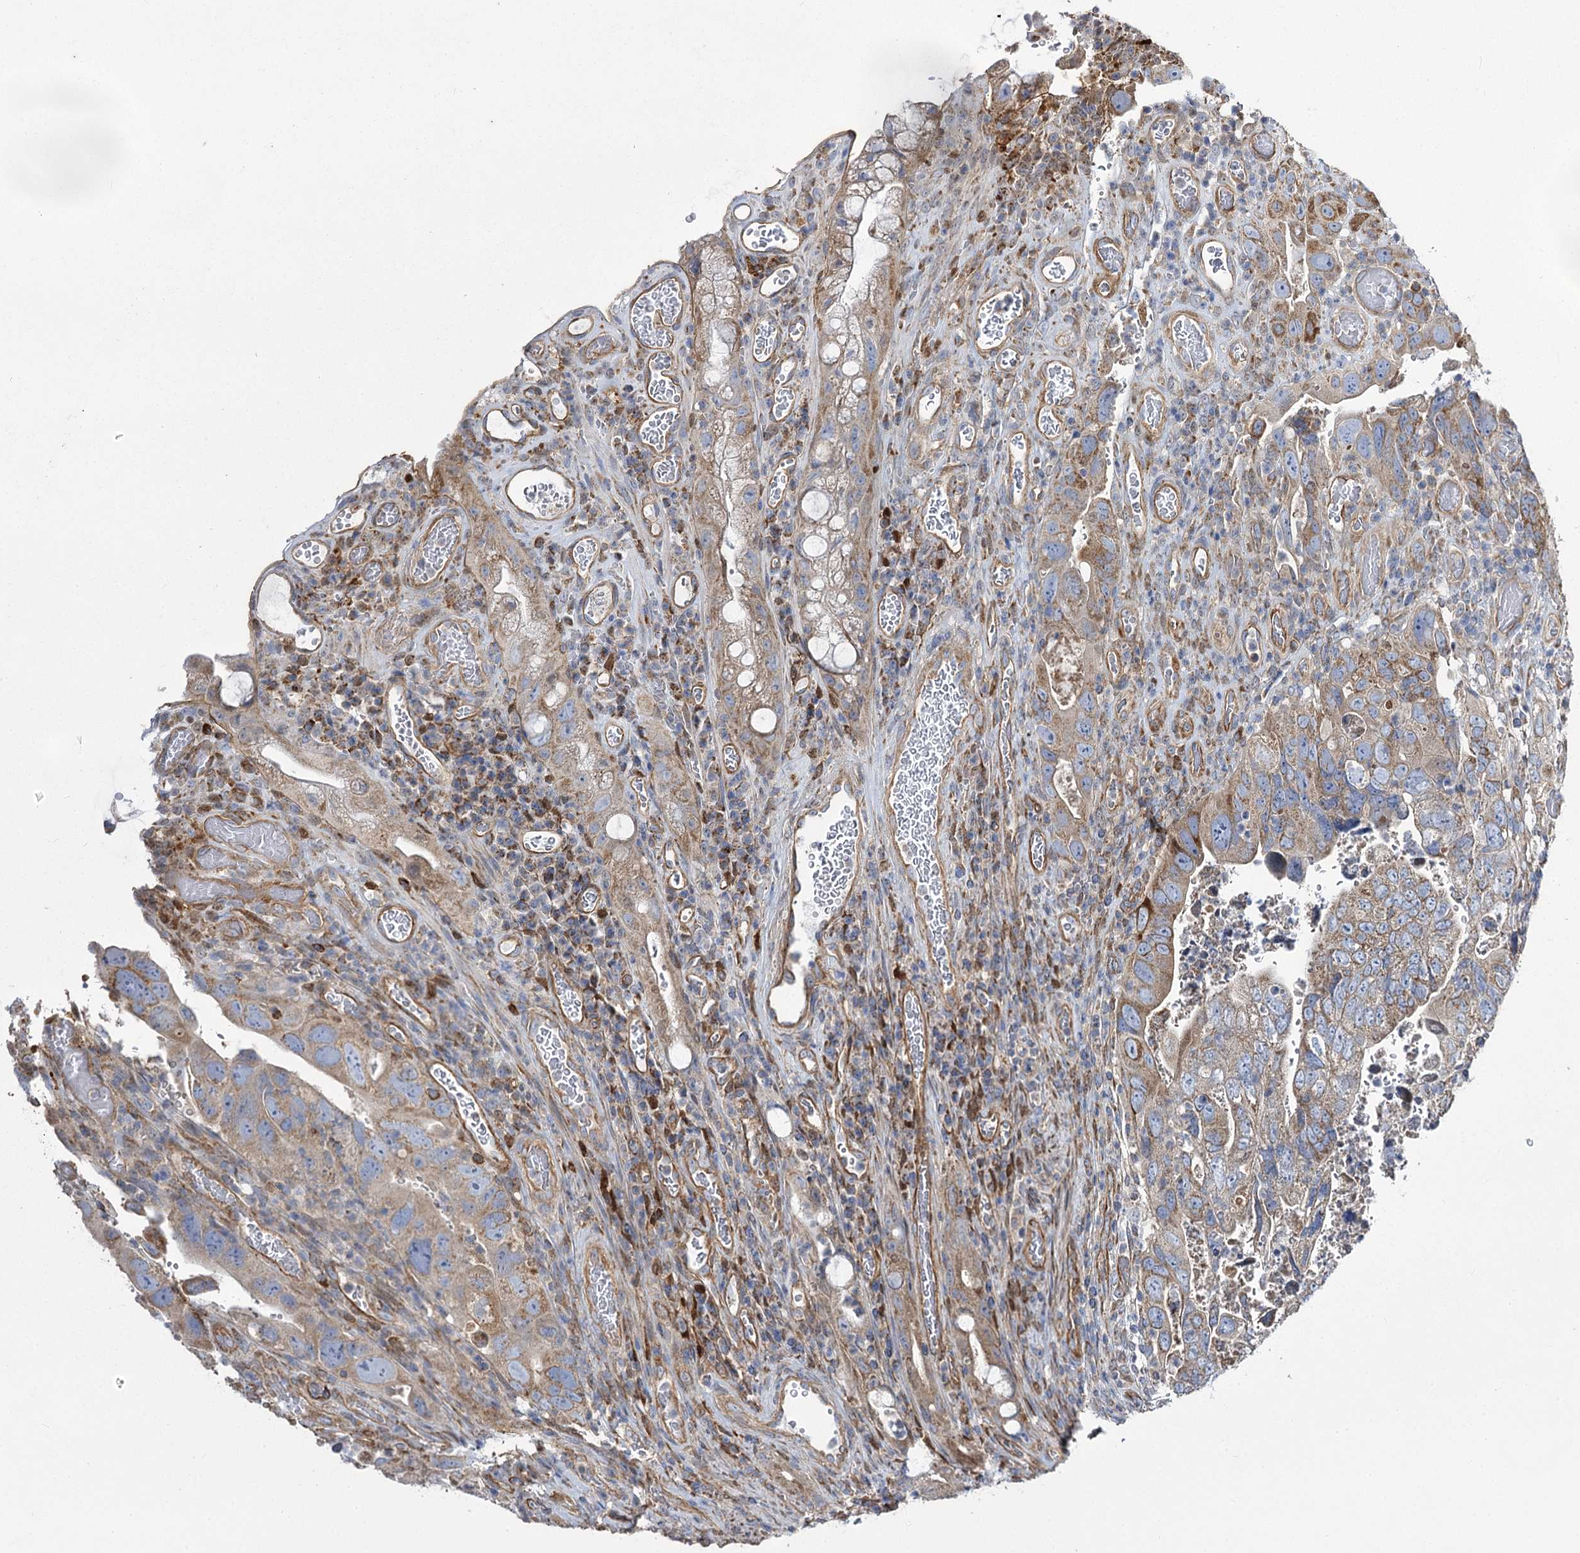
{"staining": {"intensity": "moderate", "quantity": ">75%", "location": "cytoplasmic/membranous"}, "tissue": "colorectal cancer", "cell_type": "Tumor cells", "image_type": "cancer", "snomed": [{"axis": "morphology", "description": "Adenocarcinoma, NOS"}, {"axis": "topography", "description": "Rectum"}], "caption": "Immunohistochemical staining of adenocarcinoma (colorectal) displays medium levels of moderate cytoplasmic/membranous staining in about >75% of tumor cells.", "gene": "RMDN2", "patient": {"sex": "male", "age": 63}}